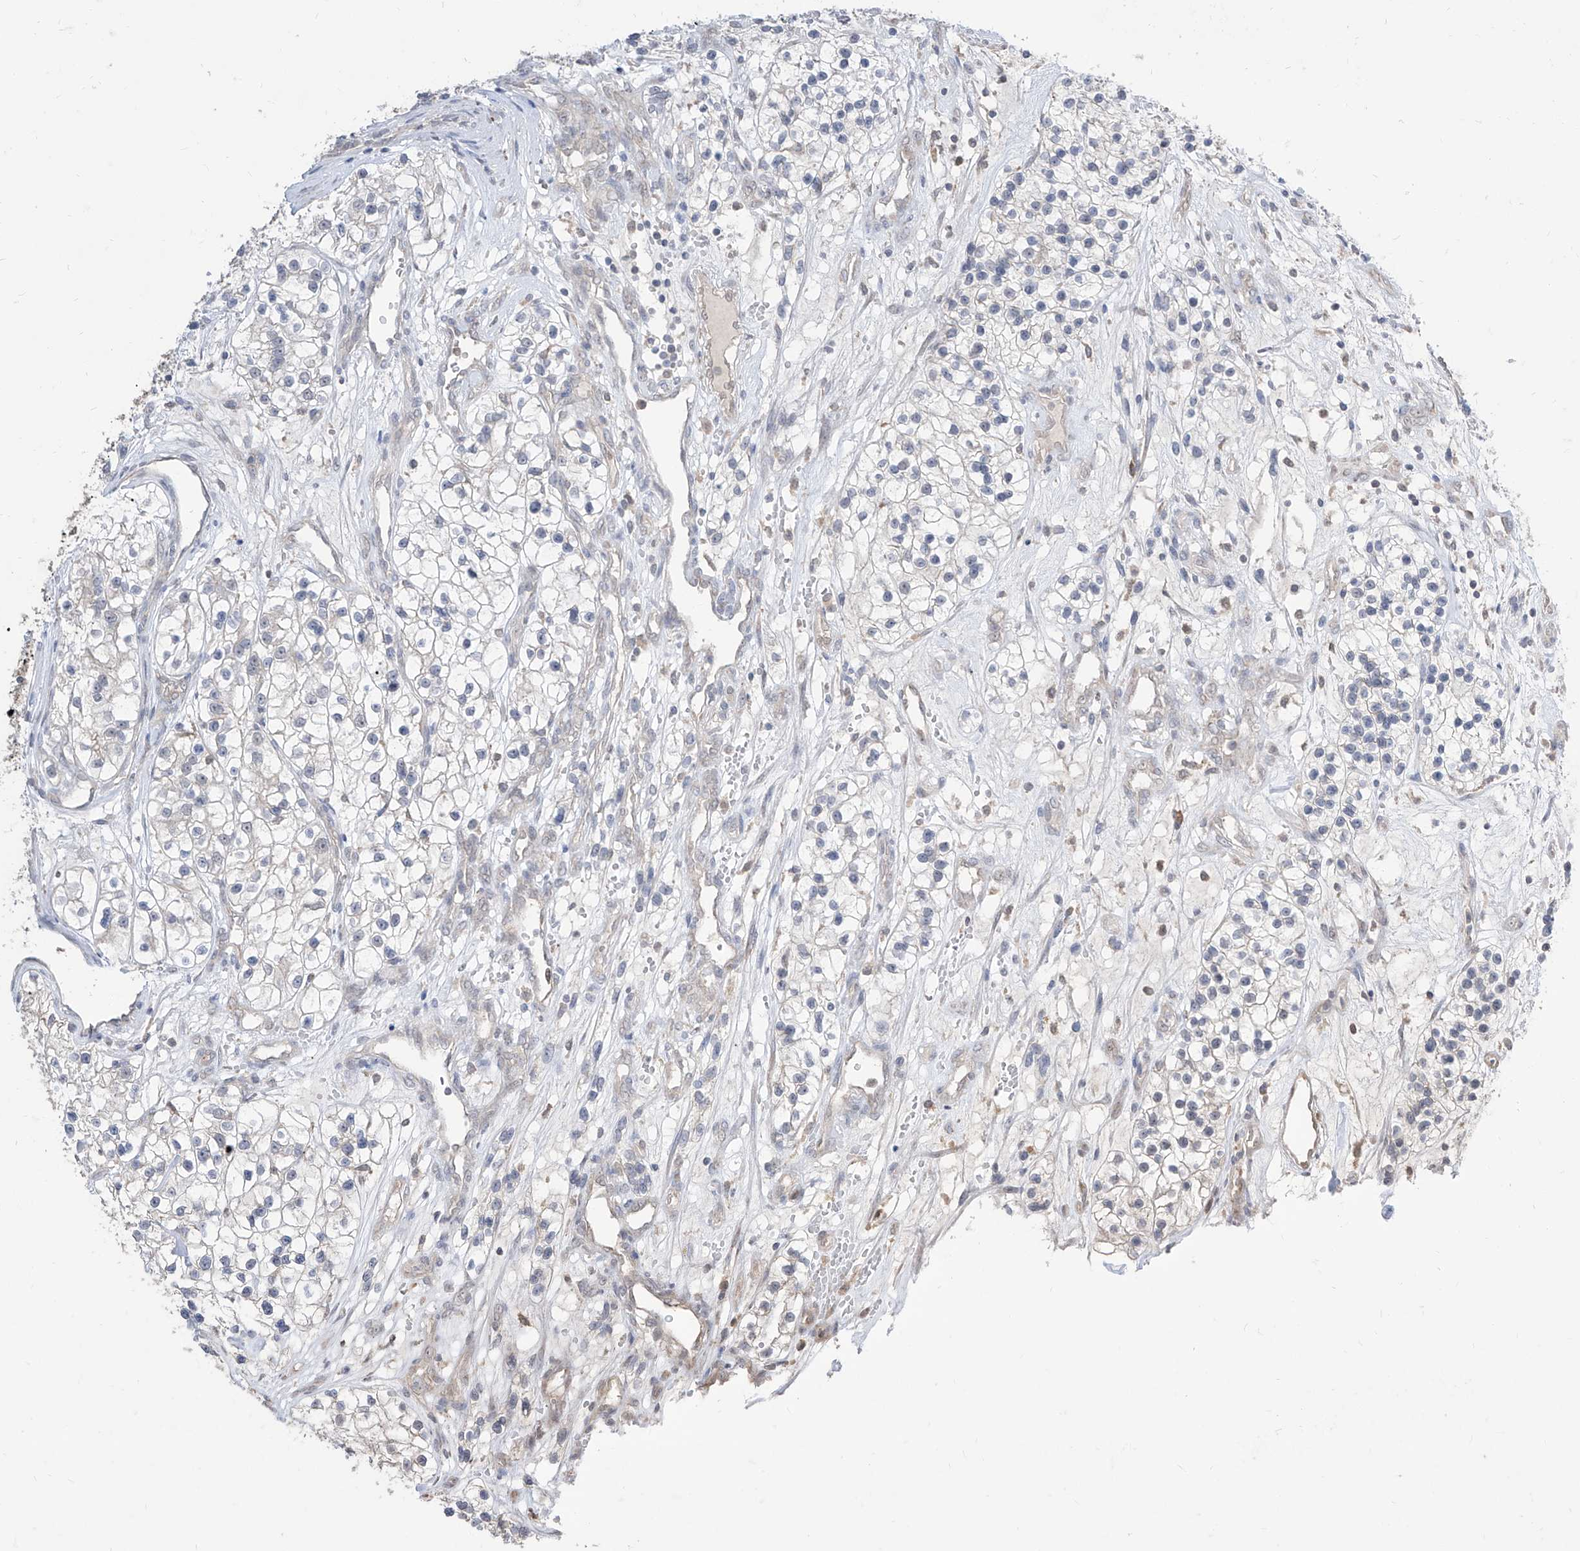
{"staining": {"intensity": "negative", "quantity": "none", "location": "none"}, "tissue": "renal cancer", "cell_type": "Tumor cells", "image_type": "cancer", "snomed": [{"axis": "morphology", "description": "Adenocarcinoma, NOS"}, {"axis": "topography", "description": "Kidney"}], "caption": "DAB immunohistochemical staining of renal adenocarcinoma displays no significant expression in tumor cells.", "gene": "BROX", "patient": {"sex": "female", "age": 57}}